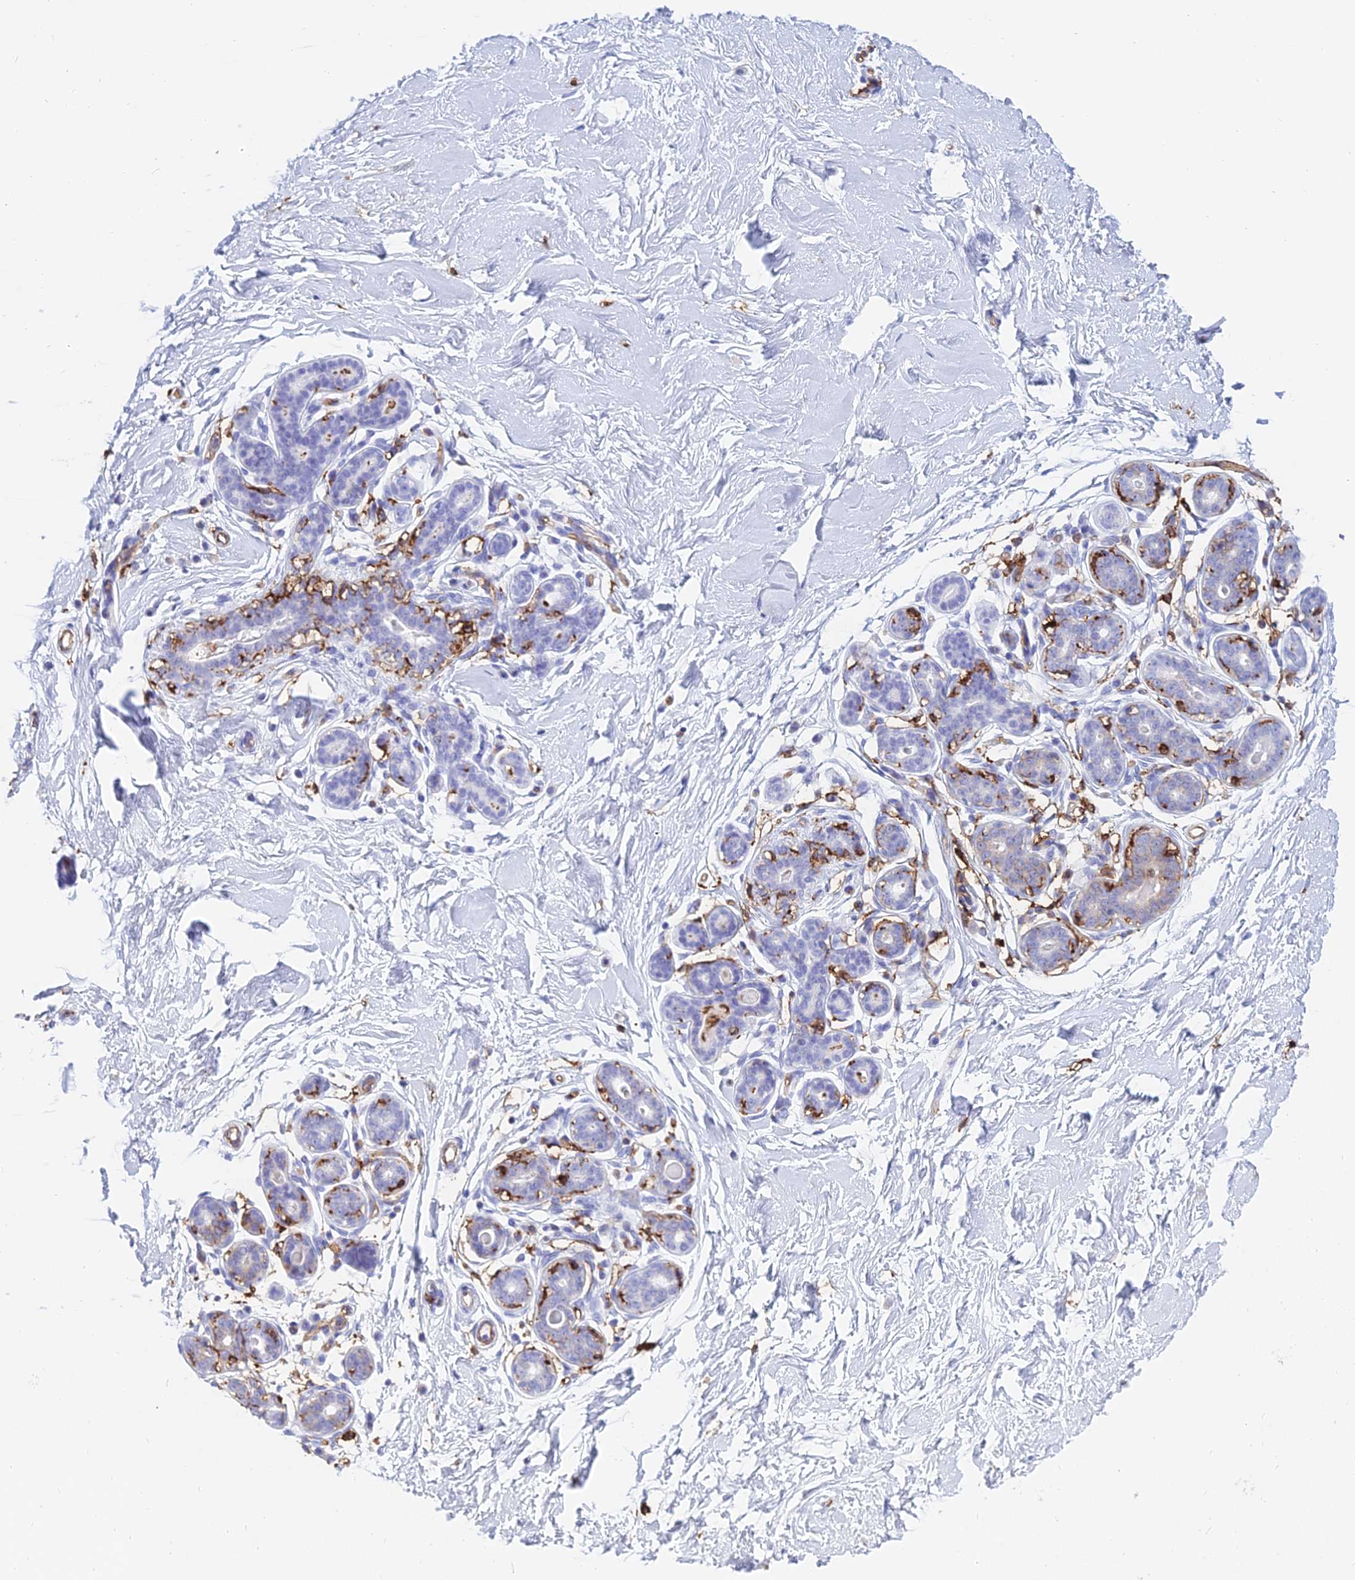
{"staining": {"intensity": "negative", "quantity": "none", "location": "none"}, "tissue": "breast", "cell_type": "Adipocytes", "image_type": "normal", "snomed": [{"axis": "morphology", "description": "Normal tissue, NOS"}, {"axis": "morphology", "description": "Adenoma, NOS"}, {"axis": "topography", "description": "Breast"}], "caption": "An IHC photomicrograph of benign breast is shown. There is no staining in adipocytes of breast.", "gene": "HLA", "patient": {"sex": "female", "age": 23}}